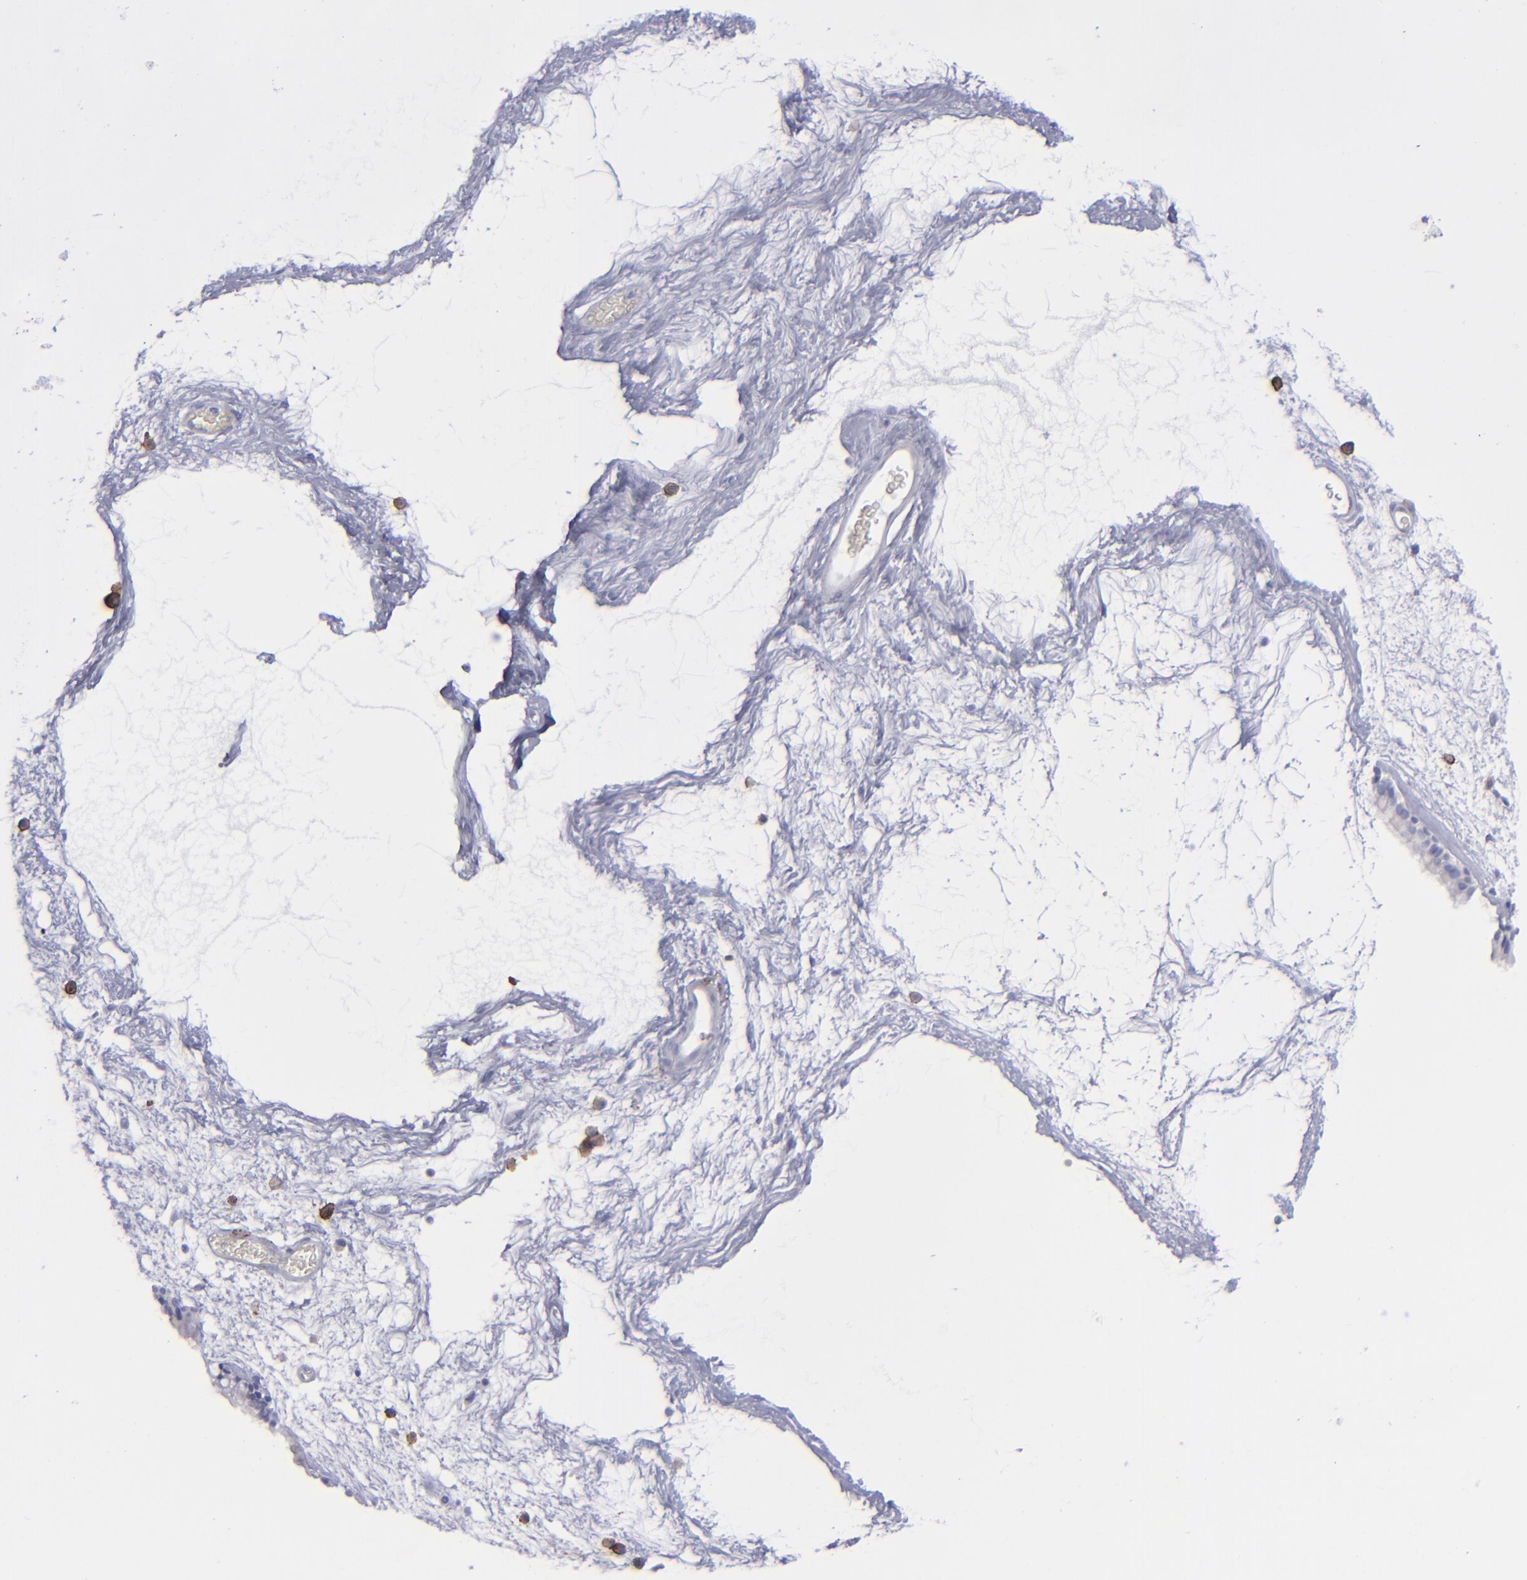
{"staining": {"intensity": "negative", "quantity": "none", "location": "none"}, "tissue": "nasopharynx", "cell_type": "Respiratory epithelial cells", "image_type": "normal", "snomed": [{"axis": "morphology", "description": "Normal tissue, NOS"}, {"axis": "morphology", "description": "Inflammation, NOS"}, {"axis": "topography", "description": "Nasopharynx"}], "caption": "Immunohistochemical staining of unremarkable nasopharynx demonstrates no significant staining in respiratory epithelial cells.", "gene": "CD27", "patient": {"sex": "male", "age": 48}}